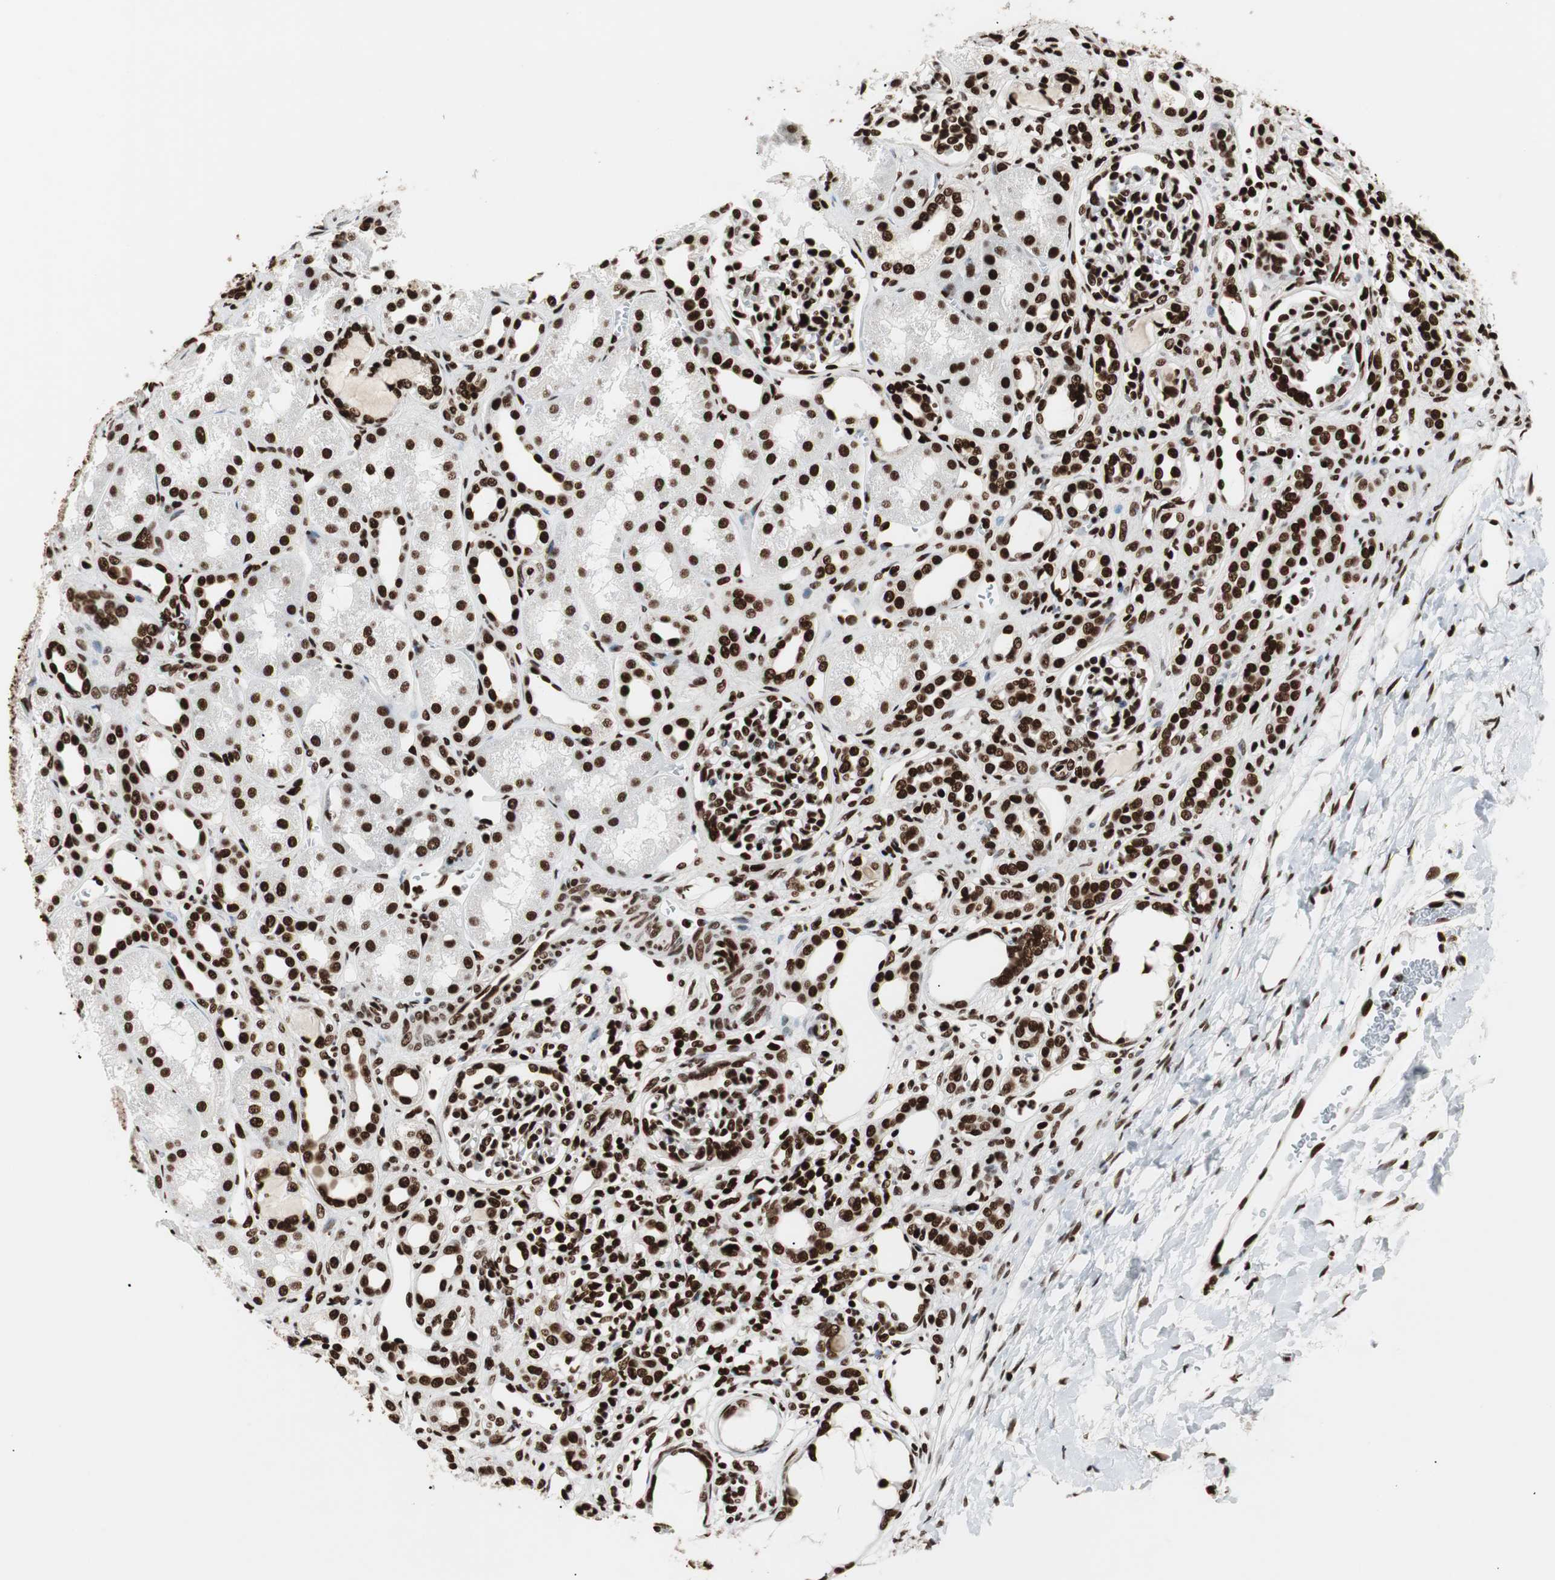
{"staining": {"intensity": "strong", "quantity": ">75%", "location": "nuclear"}, "tissue": "kidney", "cell_type": "Cells in glomeruli", "image_type": "normal", "snomed": [{"axis": "morphology", "description": "Normal tissue, NOS"}, {"axis": "topography", "description": "Kidney"}], "caption": "A high amount of strong nuclear expression is identified in approximately >75% of cells in glomeruli in unremarkable kidney.", "gene": "MTA2", "patient": {"sex": "male", "age": 7}}